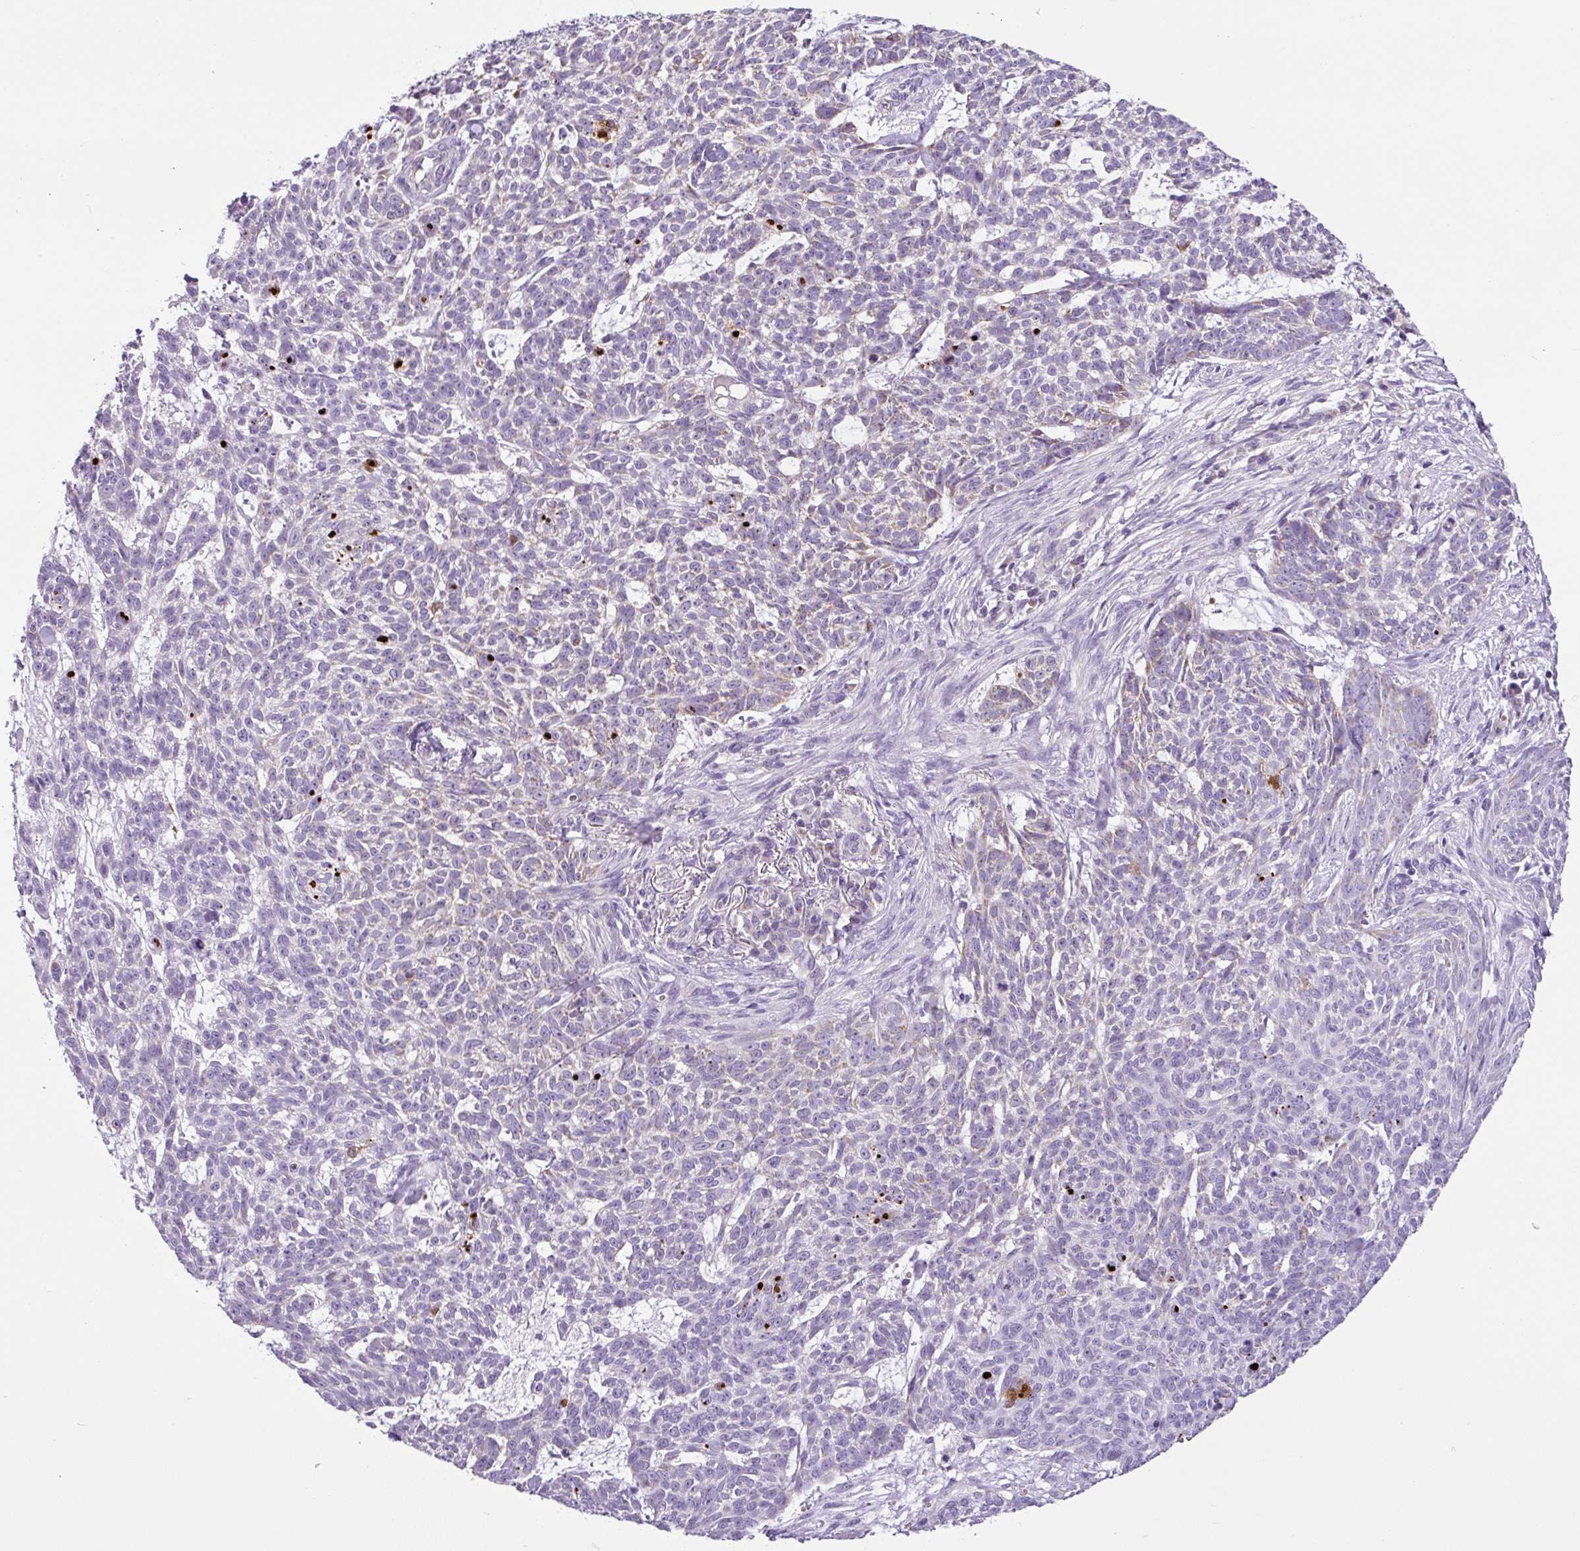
{"staining": {"intensity": "negative", "quantity": "none", "location": "none"}, "tissue": "skin cancer", "cell_type": "Tumor cells", "image_type": "cancer", "snomed": [{"axis": "morphology", "description": "Basal cell carcinoma"}, {"axis": "topography", "description": "Skin"}], "caption": "DAB immunohistochemical staining of human skin cancer reveals no significant staining in tumor cells.", "gene": "HMCN2", "patient": {"sex": "female", "age": 93}}